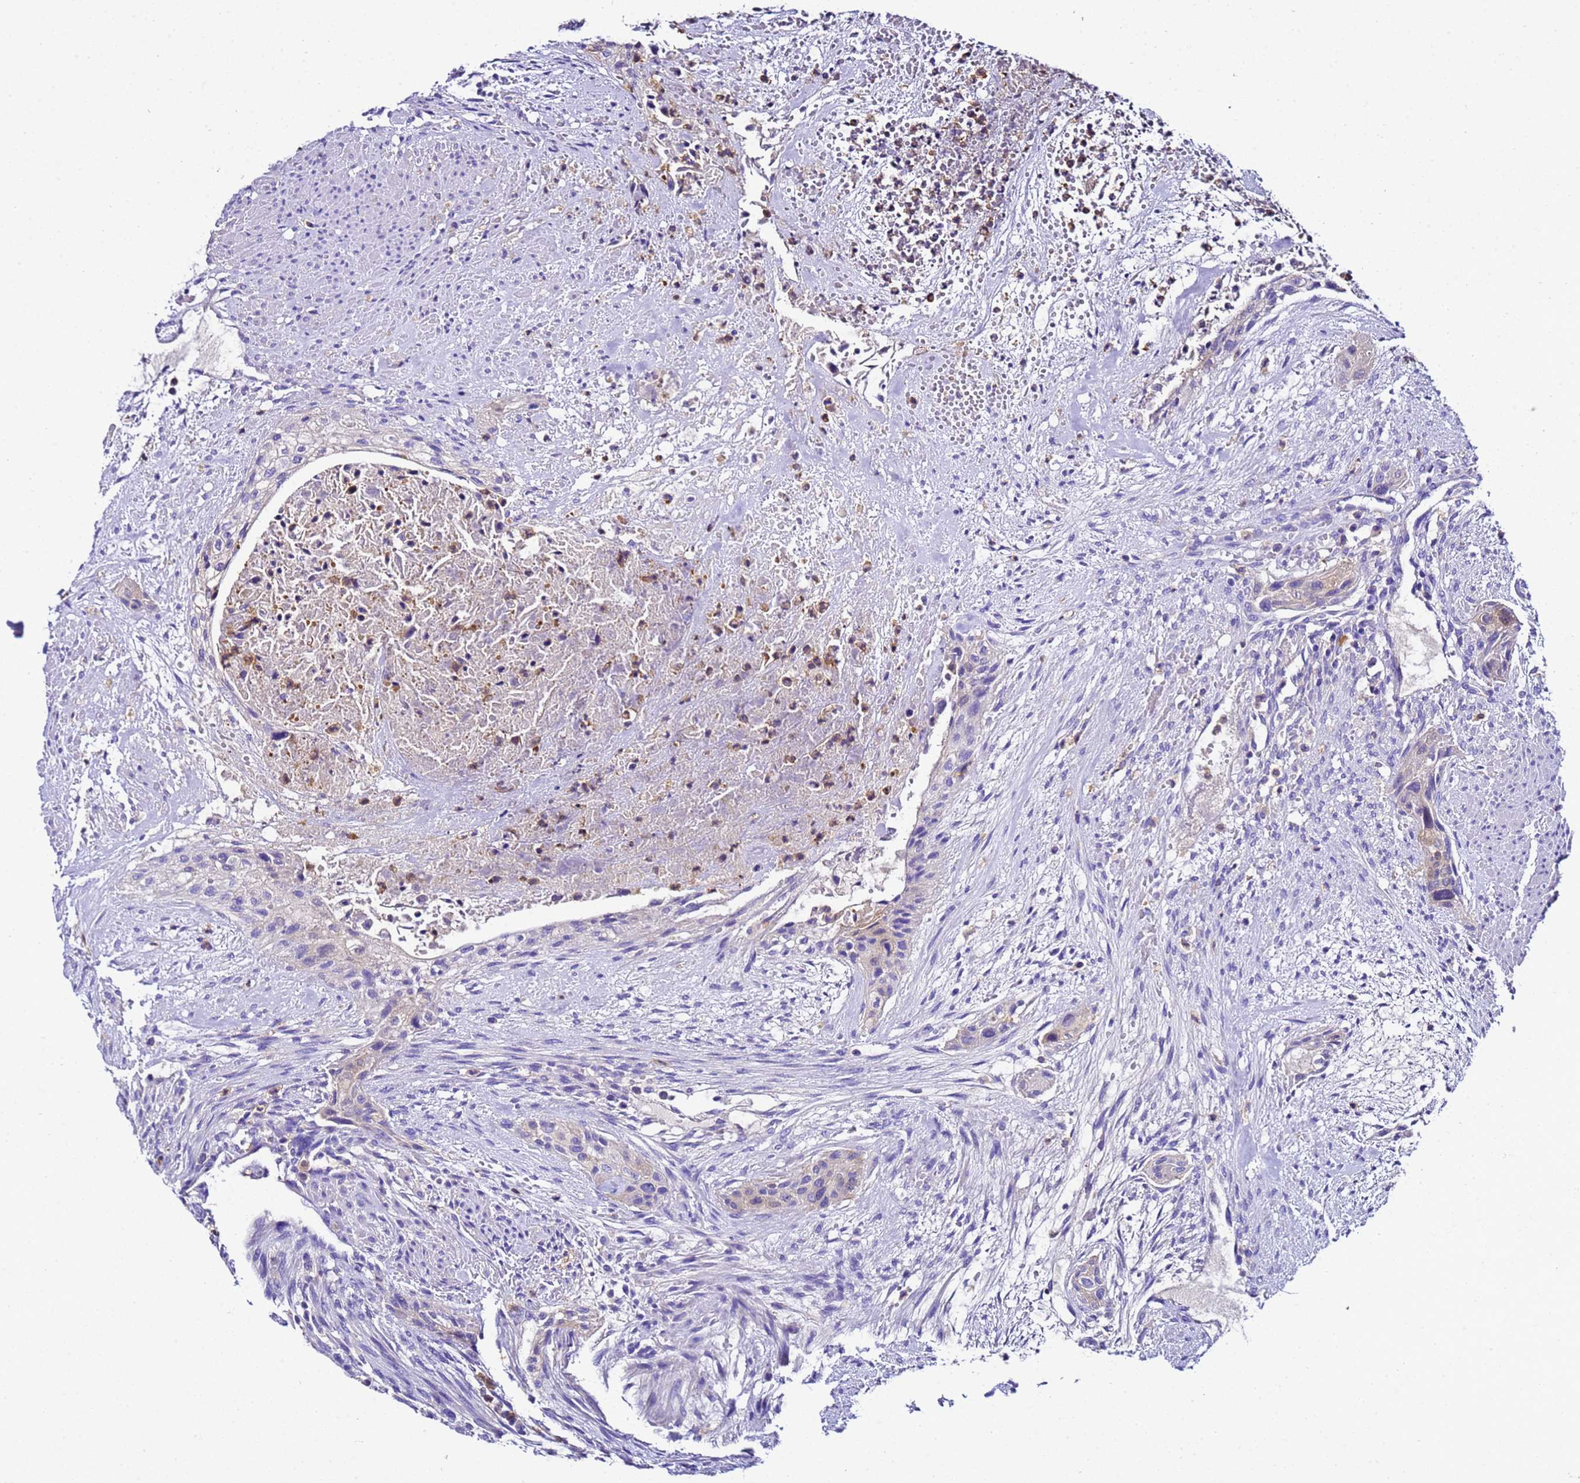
{"staining": {"intensity": "weak", "quantity": "<25%", "location": "cytoplasmic/membranous"}, "tissue": "urothelial cancer", "cell_type": "Tumor cells", "image_type": "cancer", "snomed": [{"axis": "morphology", "description": "Urothelial carcinoma, High grade"}, {"axis": "topography", "description": "Urinary bladder"}], "caption": "High power microscopy image of an immunohistochemistry (IHC) histopathology image of urothelial carcinoma (high-grade), revealing no significant expression in tumor cells. Brightfield microscopy of IHC stained with DAB (3,3'-diaminobenzidine) (brown) and hematoxylin (blue), captured at high magnification.", "gene": "UGT2A1", "patient": {"sex": "male", "age": 35}}